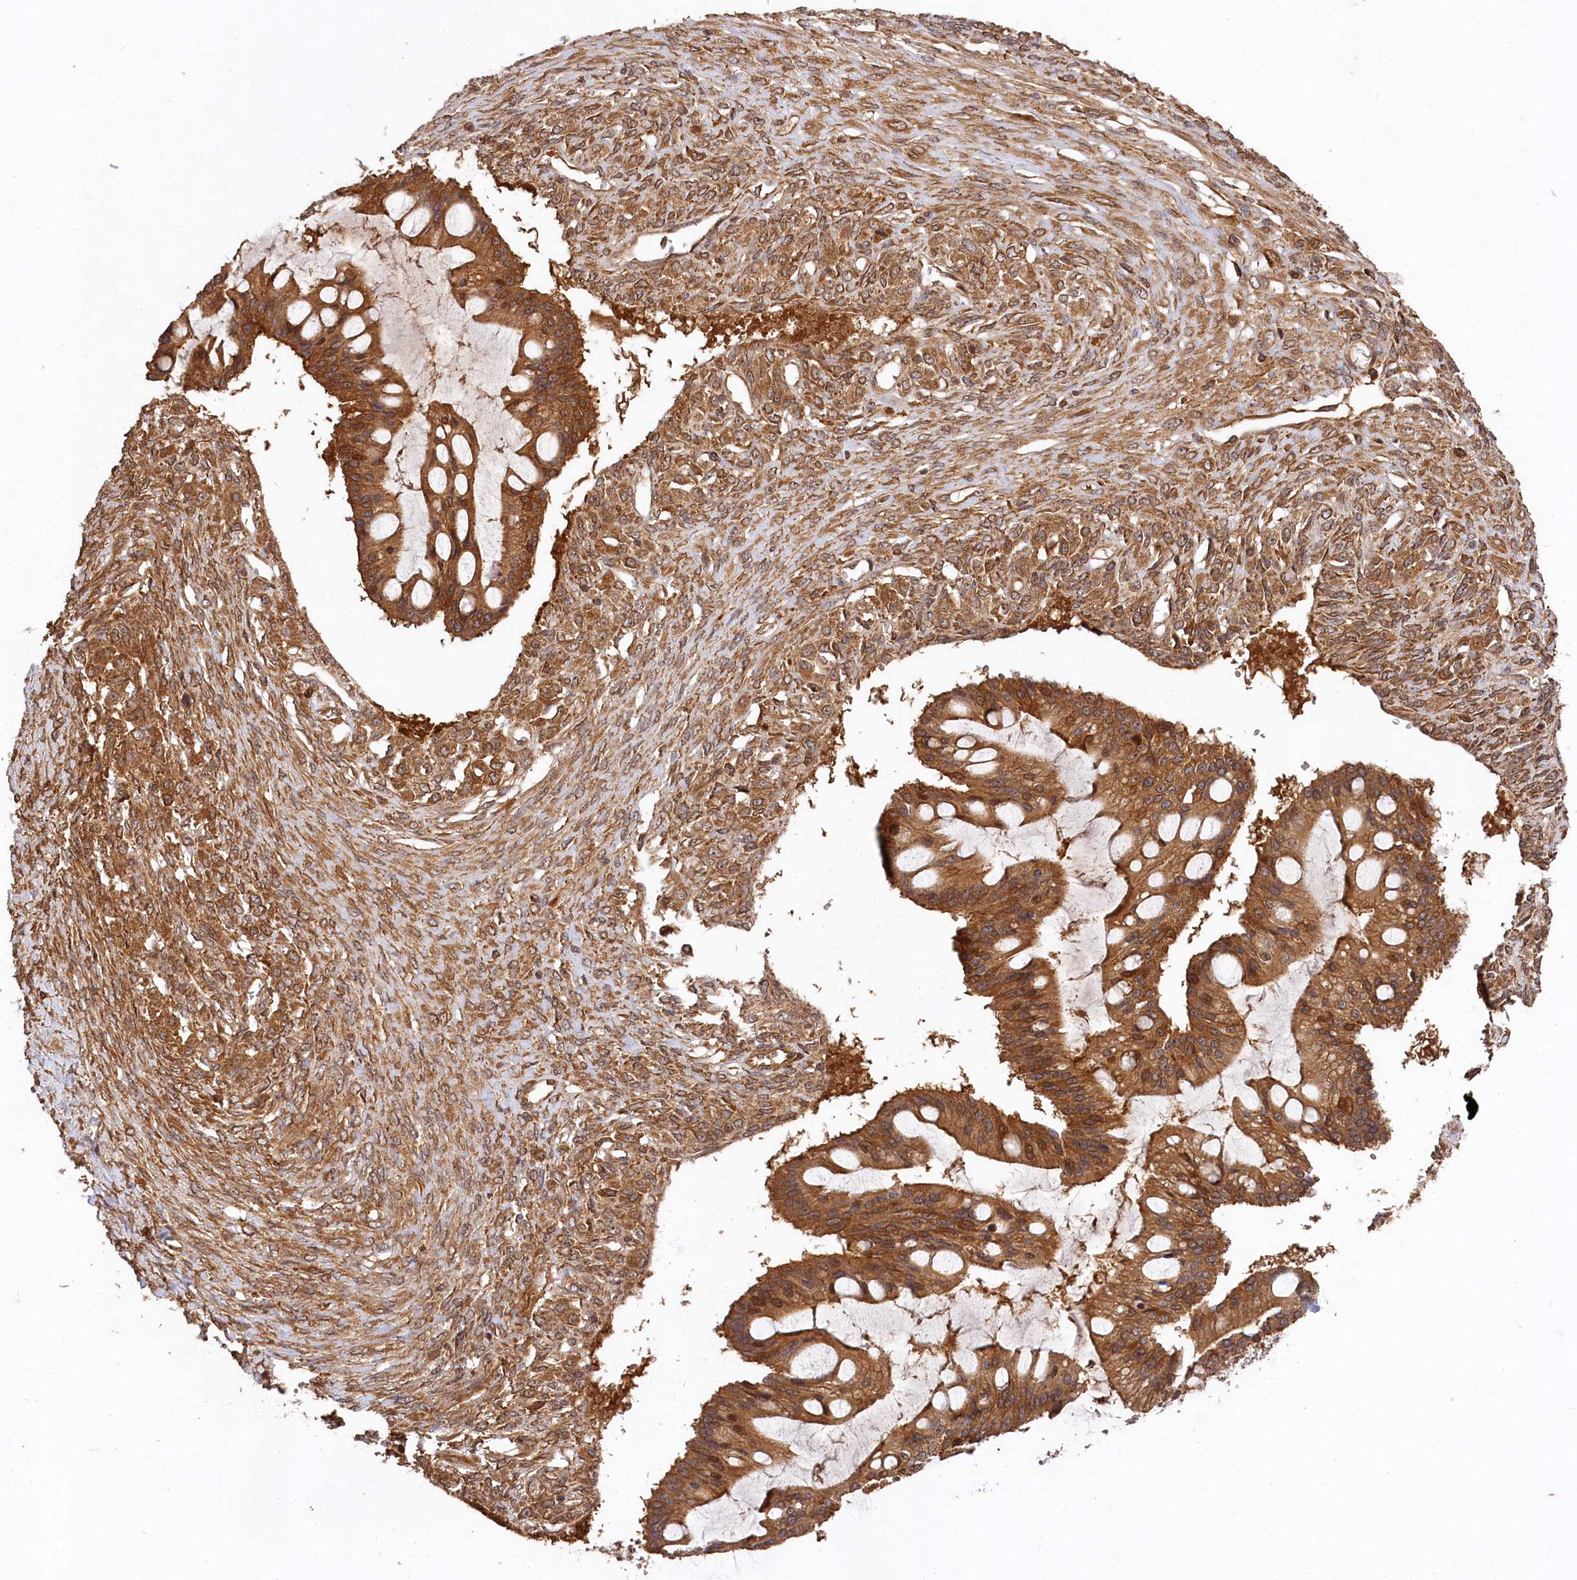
{"staining": {"intensity": "moderate", "quantity": ">75%", "location": "cytoplasmic/membranous"}, "tissue": "ovarian cancer", "cell_type": "Tumor cells", "image_type": "cancer", "snomed": [{"axis": "morphology", "description": "Cystadenocarcinoma, mucinous, NOS"}, {"axis": "topography", "description": "Ovary"}], "caption": "Immunohistochemical staining of human ovarian cancer (mucinous cystadenocarcinoma) displays medium levels of moderate cytoplasmic/membranous expression in about >75% of tumor cells. (IHC, brightfield microscopy, high magnification).", "gene": "MCF2L2", "patient": {"sex": "female", "age": 73}}